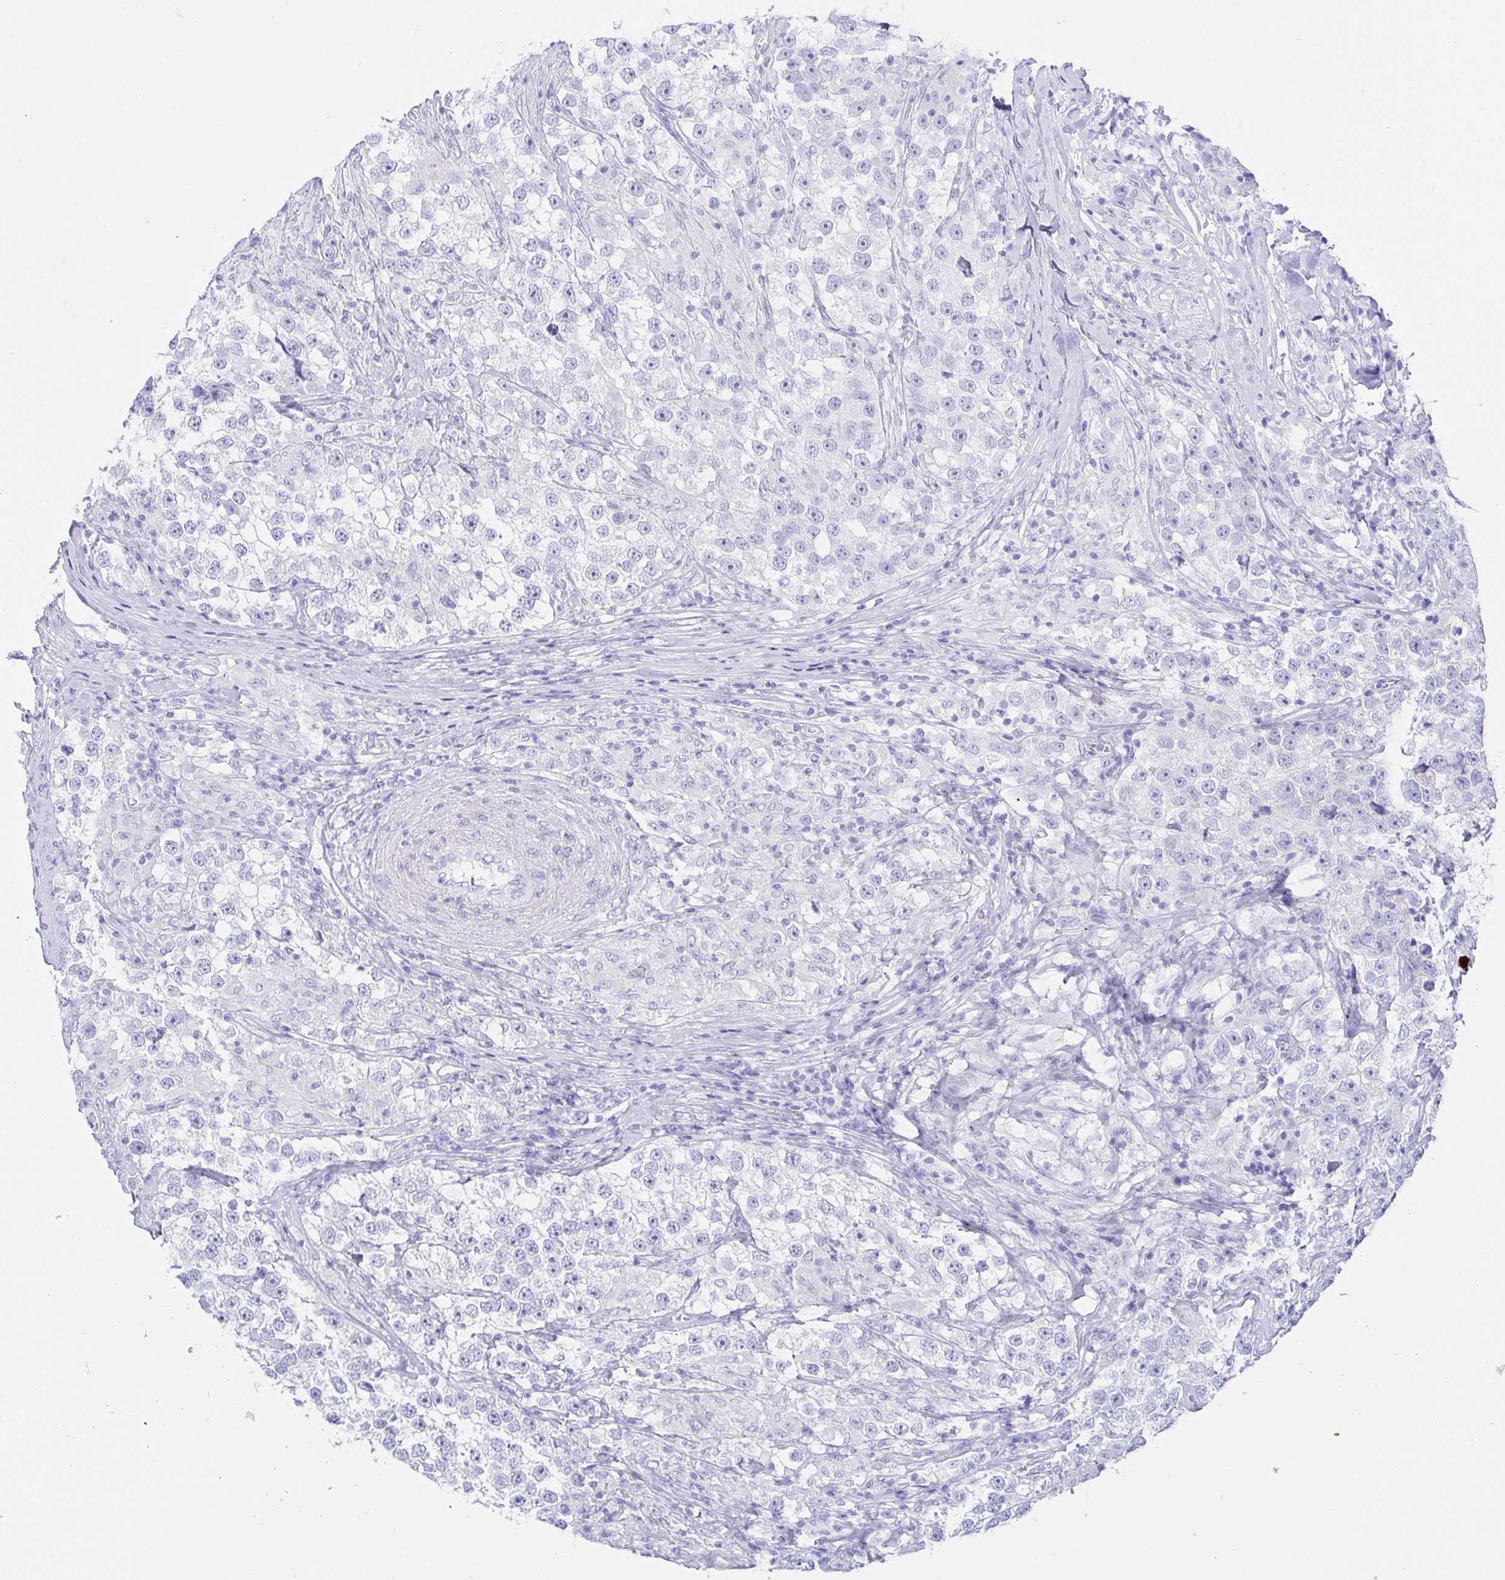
{"staining": {"intensity": "negative", "quantity": "none", "location": "none"}, "tissue": "testis cancer", "cell_type": "Tumor cells", "image_type": "cancer", "snomed": [{"axis": "morphology", "description": "Seminoma, NOS"}, {"axis": "topography", "description": "Testis"}], "caption": "Human seminoma (testis) stained for a protein using immunohistochemistry (IHC) exhibits no positivity in tumor cells.", "gene": "KCNH6", "patient": {"sex": "male", "age": 46}}